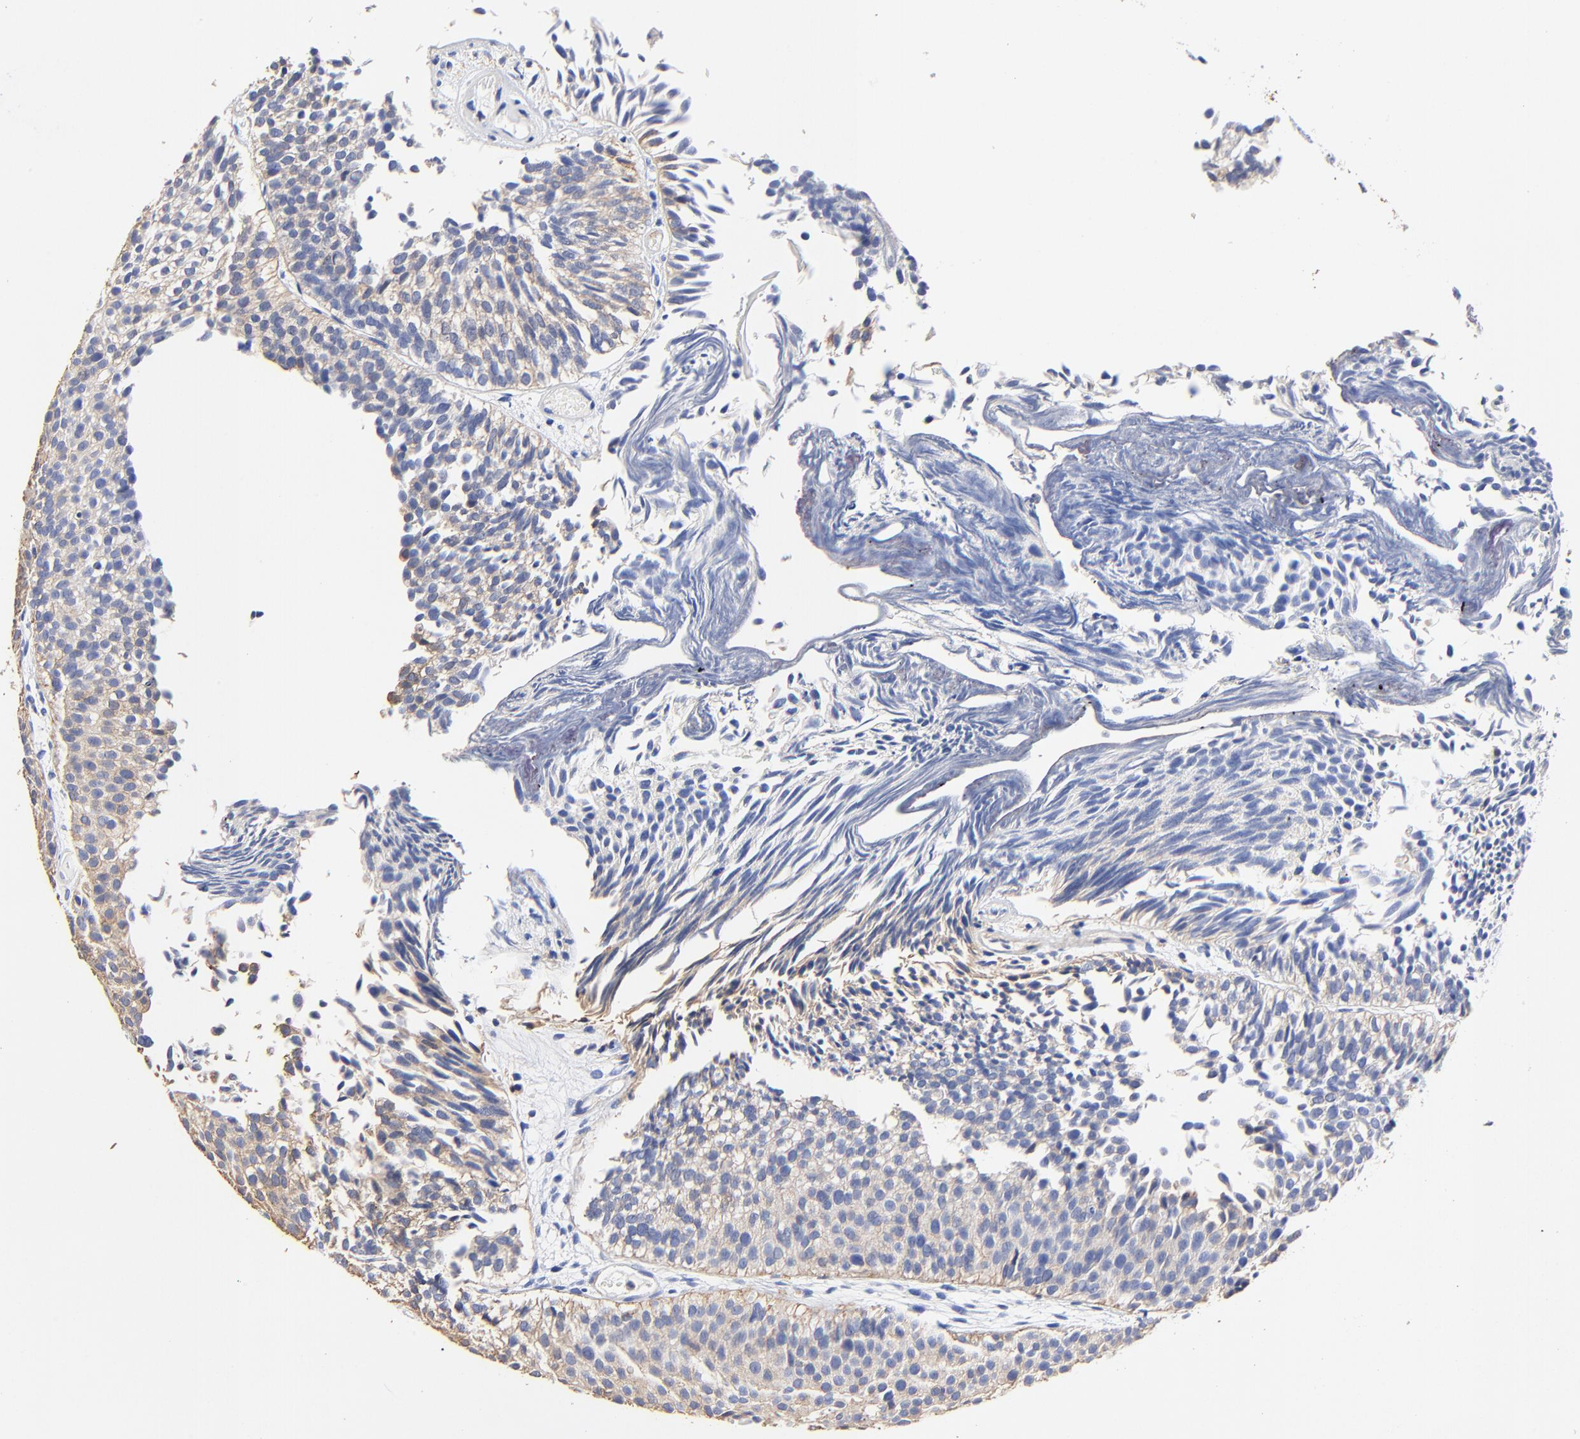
{"staining": {"intensity": "weak", "quantity": "<25%", "location": "cytoplasmic/membranous"}, "tissue": "urothelial cancer", "cell_type": "Tumor cells", "image_type": "cancer", "snomed": [{"axis": "morphology", "description": "Urothelial carcinoma, Low grade"}, {"axis": "topography", "description": "Urinary bladder"}], "caption": "A histopathology image of human low-grade urothelial carcinoma is negative for staining in tumor cells. (Immunohistochemistry, brightfield microscopy, high magnification).", "gene": "TAGLN2", "patient": {"sex": "male", "age": 84}}